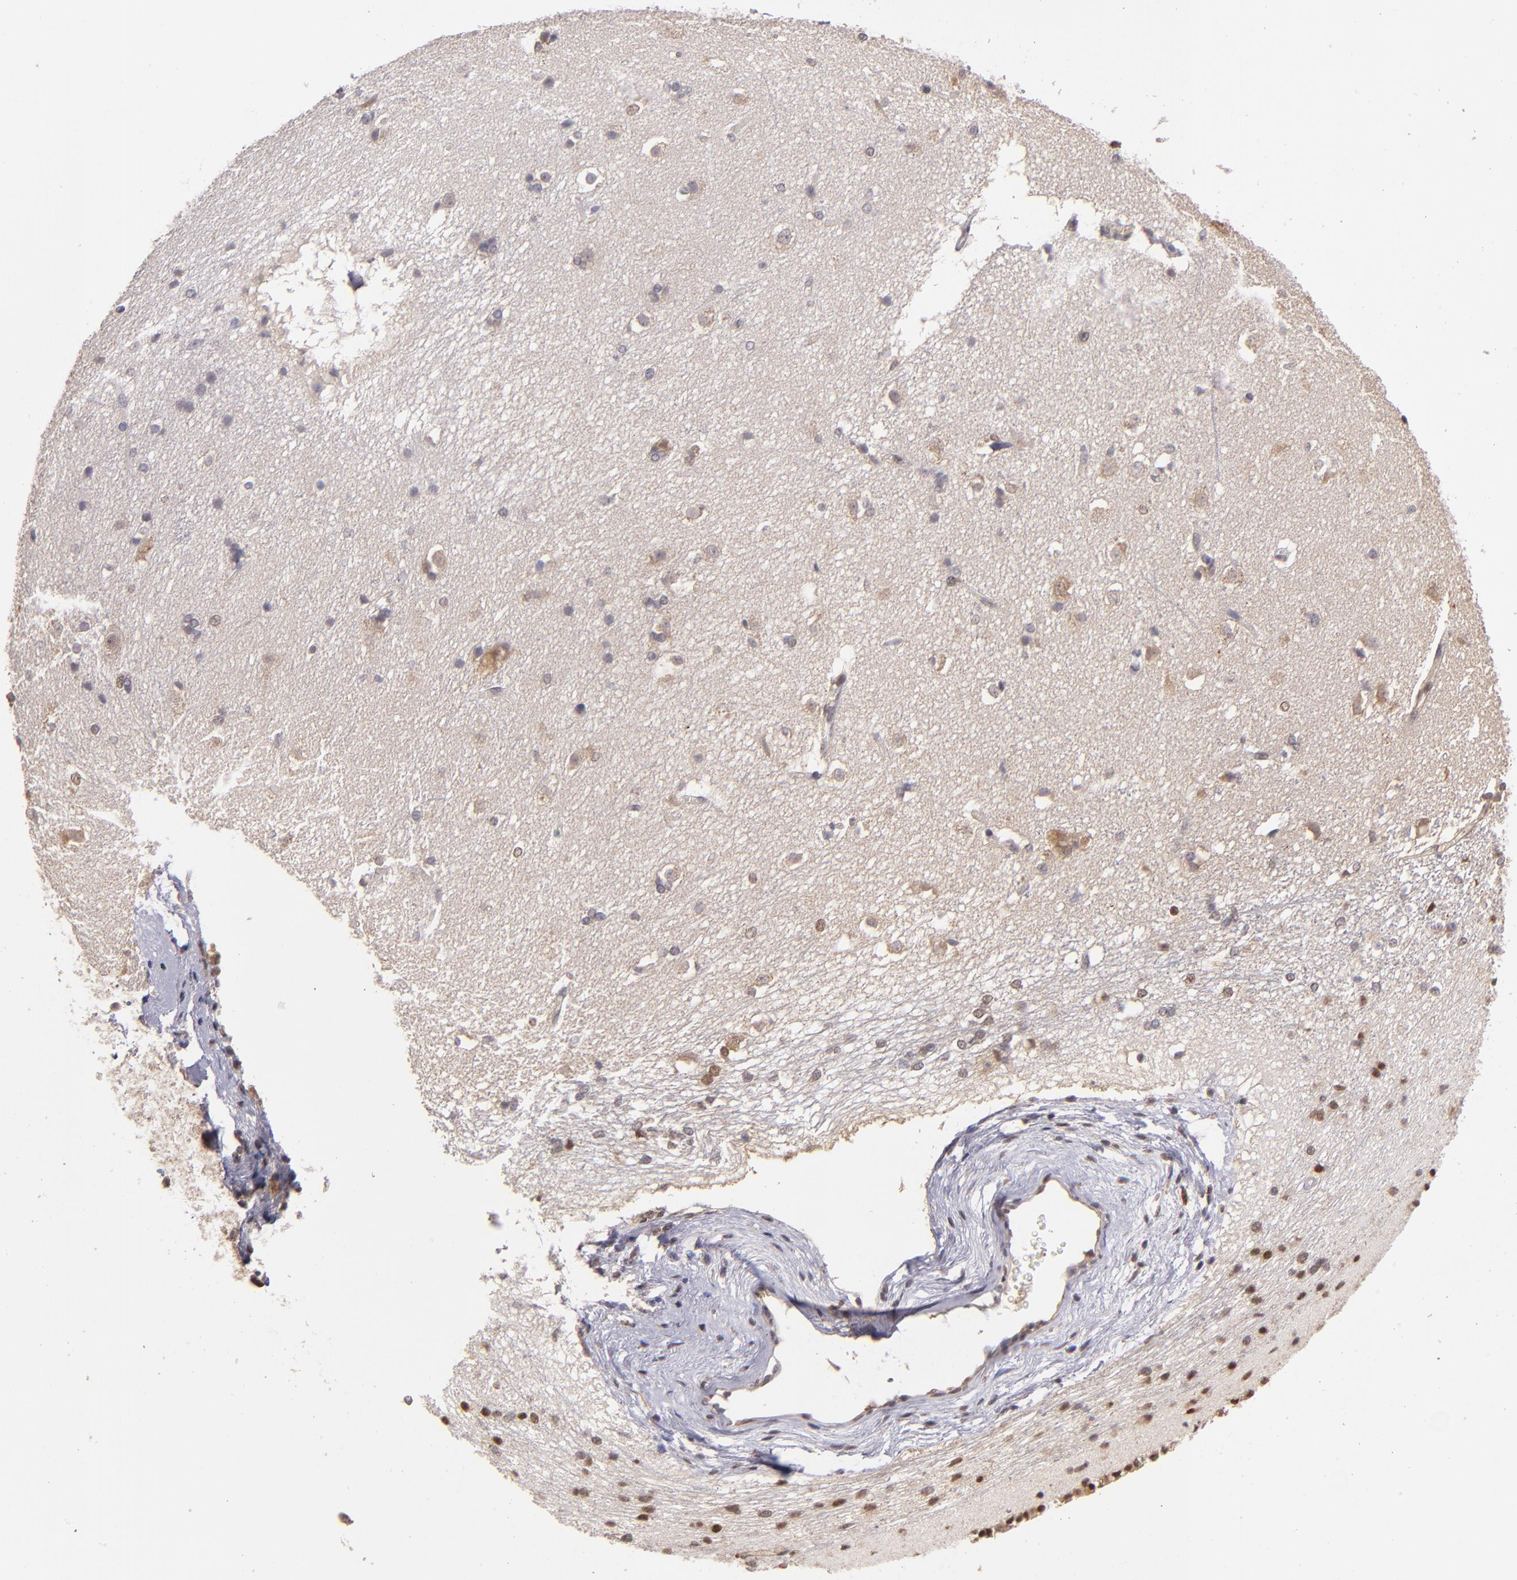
{"staining": {"intensity": "weak", "quantity": "<25%", "location": "cytoplasmic/membranous"}, "tissue": "caudate", "cell_type": "Glial cells", "image_type": "normal", "snomed": [{"axis": "morphology", "description": "Normal tissue, NOS"}, {"axis": "topography", "description": "Lateral ventricle wall"}], "caption": "Immunohistochemistry photomicrograph of normal caudate: caudate stained with DAB (3,3'-diaminobenzidine) reveals no significant protein expression in glial cells.", "gene": "ABHD12B", "patient": {"sex": "female", "age": 19}}